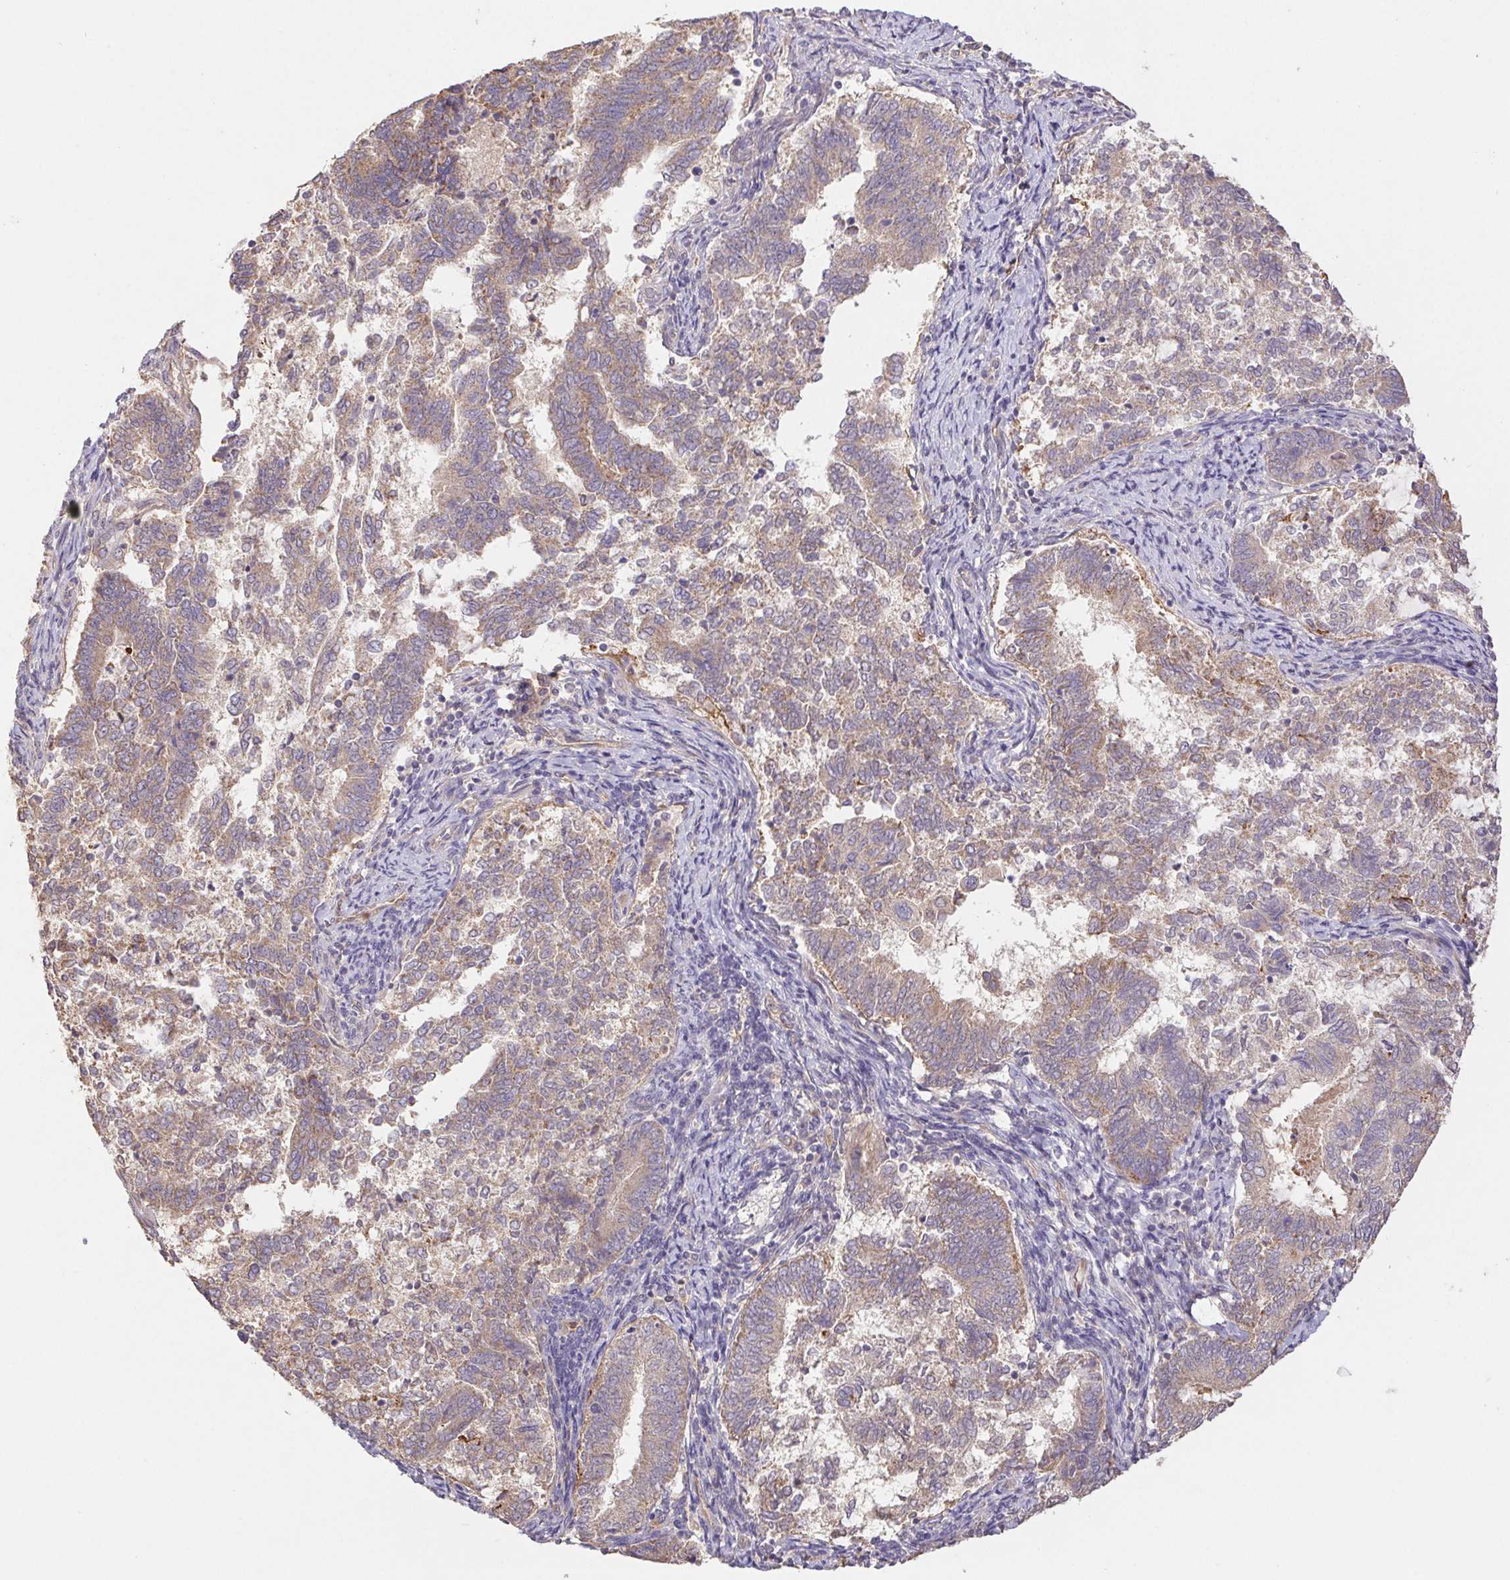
{"staining": {"intensity": "moderate", "quantity": "25%-75%", "location": "cytoplasmic/membranous"}, "tissue": "endometrial cancer", "cell_type": "Tumor cells", "image_type": "cancer", "snomed": [{"axis": "morphology", "description": "Adenocarcinoma, NOS"}, {"axis": "topography", "description": "Endometrium"}], "caption": "High-magnification brightfield microscopy of adenocarcinoma (endometrial) stained with DAB (3,3'-diaminobenzidine) (brown) and counterstained with hematoxylin (blue). tumor cells exhibit moderate cytoplasmic/membranous expression is appreciated in approximately25%-75% of cells. Immunohistochemistry stains the protein in brown and the nuclei are stained blue.", "gene": "RAB11A", "patient": {"sex": "female", "age": 65}}